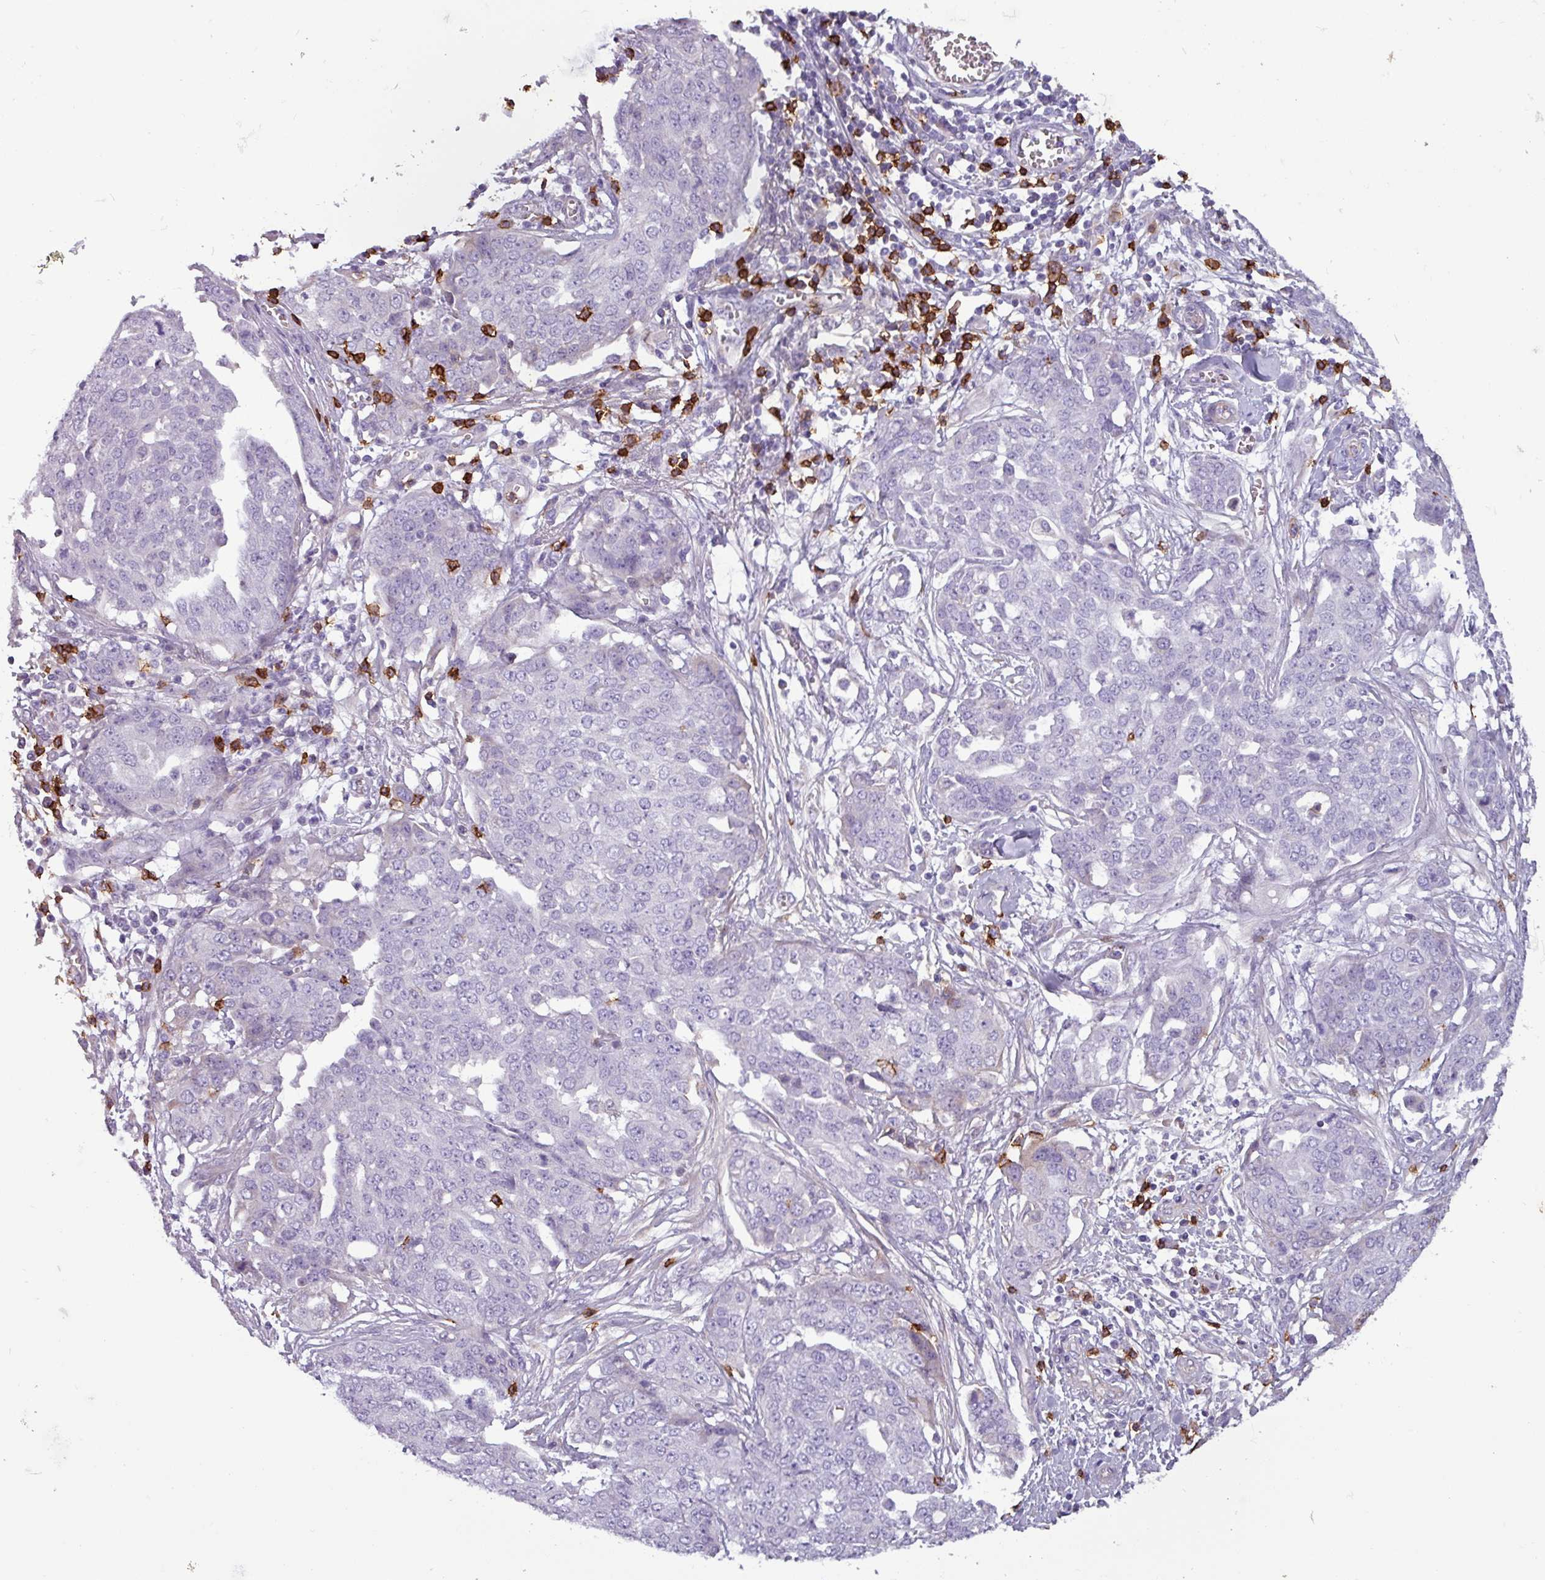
{"staining": {"intensity": "negative", "quantity": "none", "location": "none"}, "tissue": "ovarian cancer", "cell_type": "Tumor cells", "image_type": "cancer", "snomed": [{"axis": "morphology", "description": "Cystadenocarcinoma, serous, NOS"}, {"axis": "topography", "description": "Soft tissue"}, {"axis": "topography", "description": "Ovary"}], "caption": "Ovarian cancer (serous cystadenocarcinoma) was stained to show a protein in brown. There is no significant positivity in tumor cells. Brightfield microscopy of immunohistochemistry stained with DAB (3,3'-diaminobenzidine) (brown) and hematoxylin (blue), captured at high magnification.", "gene": "CD8A", "patient": {"sex": "female", "age": 57}}